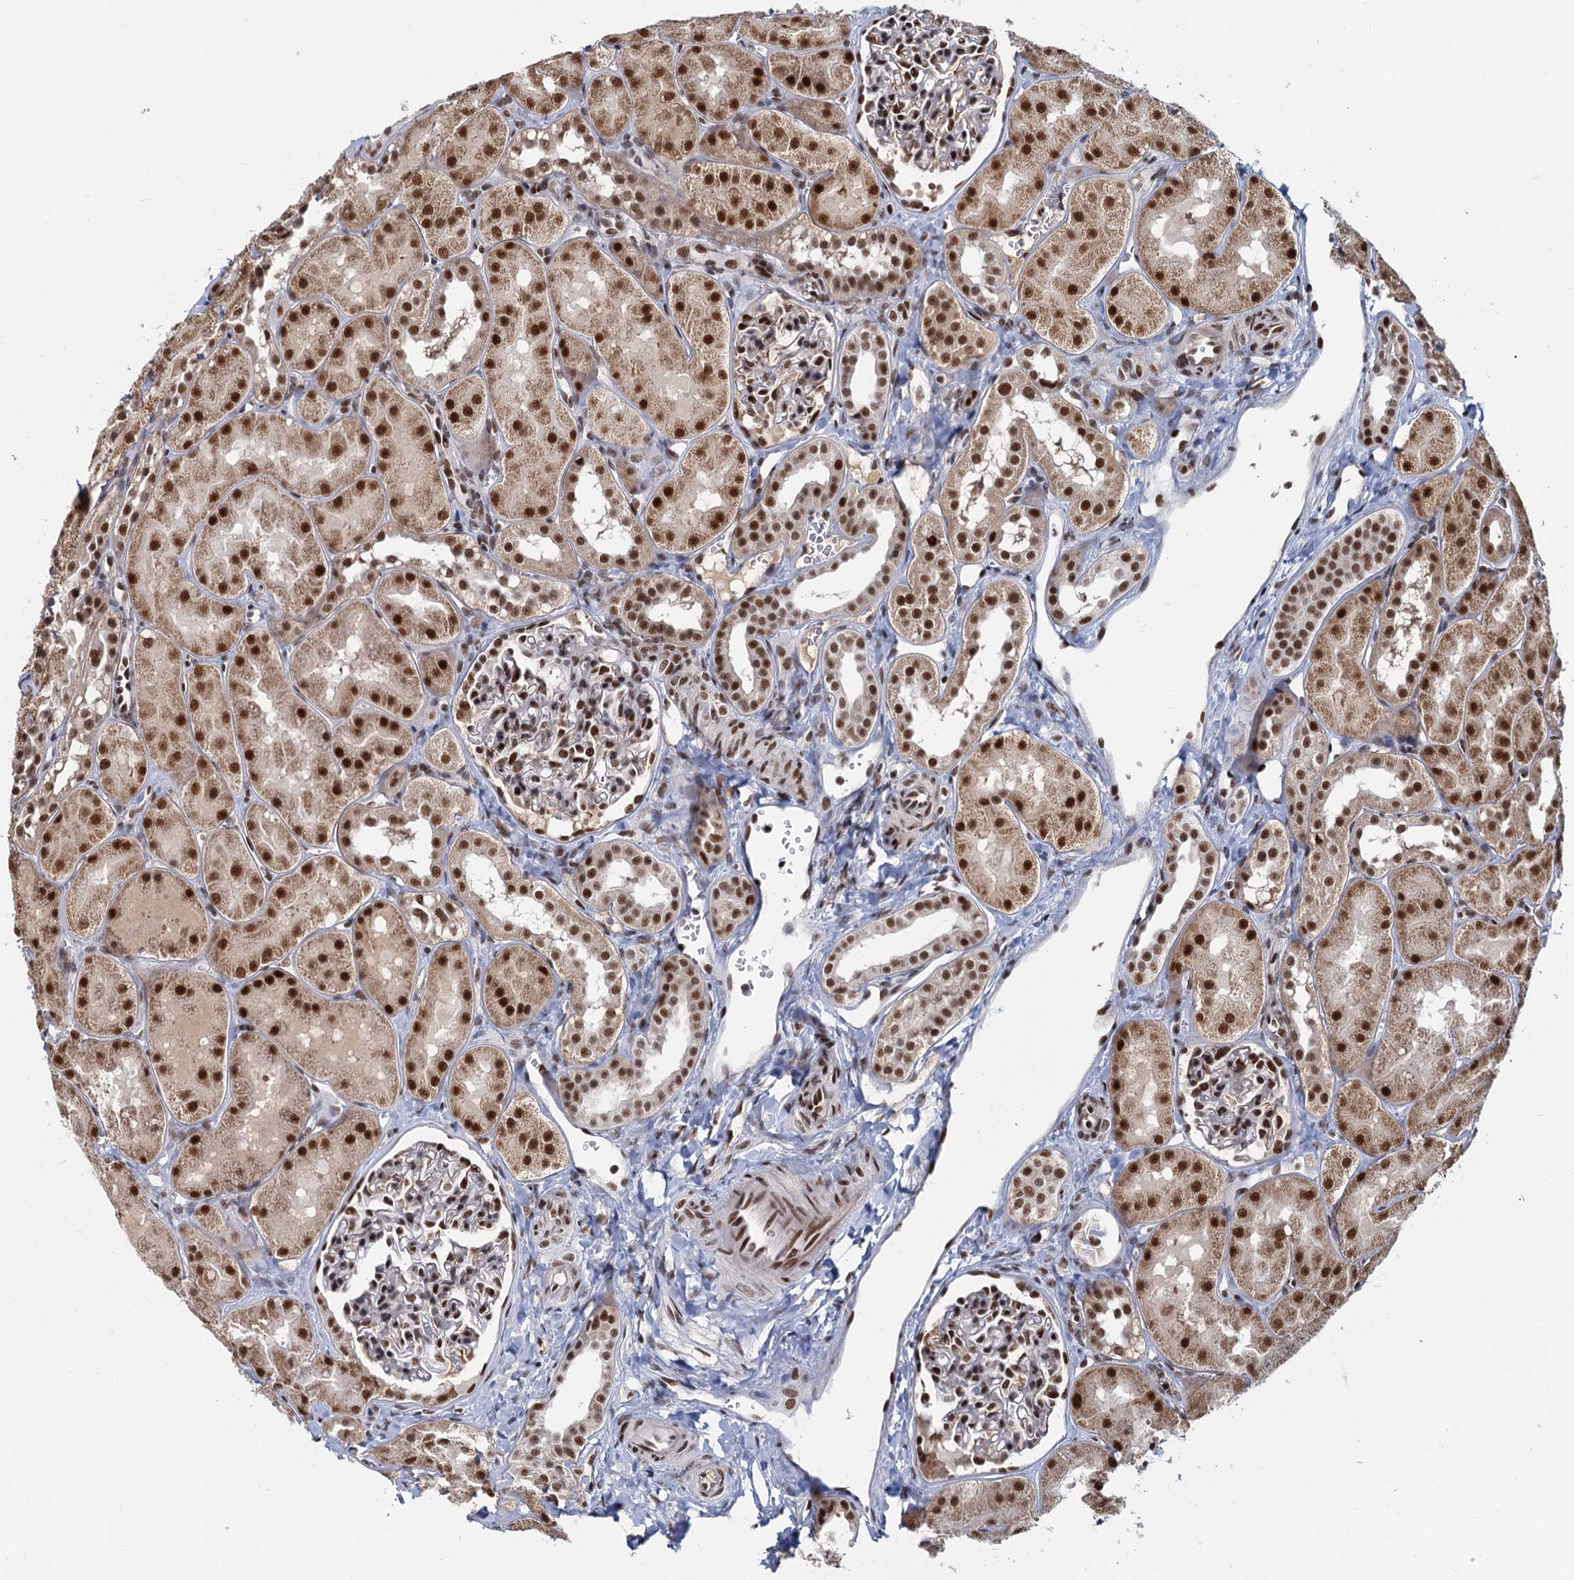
{"staining": {"intensity": "strong", "quantity": "25%-75%", "location": "cytoplasmic/membranous"}, "tissue": "kidney", "cell_type": "Cells in glomeruli", "image_type": "normal", "snomed": [{"axis": "morphology", "description": "Normal tissue, NOS"}, {"axis": "topography", "description": "Kidney"}, {"axis": "topography", "description": "Urinary bladder"}], "caption": "Cells in glomeruli demonstrate strong cytoplasmic/membranous staining in about 25%-75% of cells in benign kidney. (Stains: DAB (3,3'-diaminobenzidine) in brown, nuclei in blue, Microscopy: brightfield microscopy at high magnification).", "gene": "WBP4", "patient": {"sex": "male", "age": 16}}